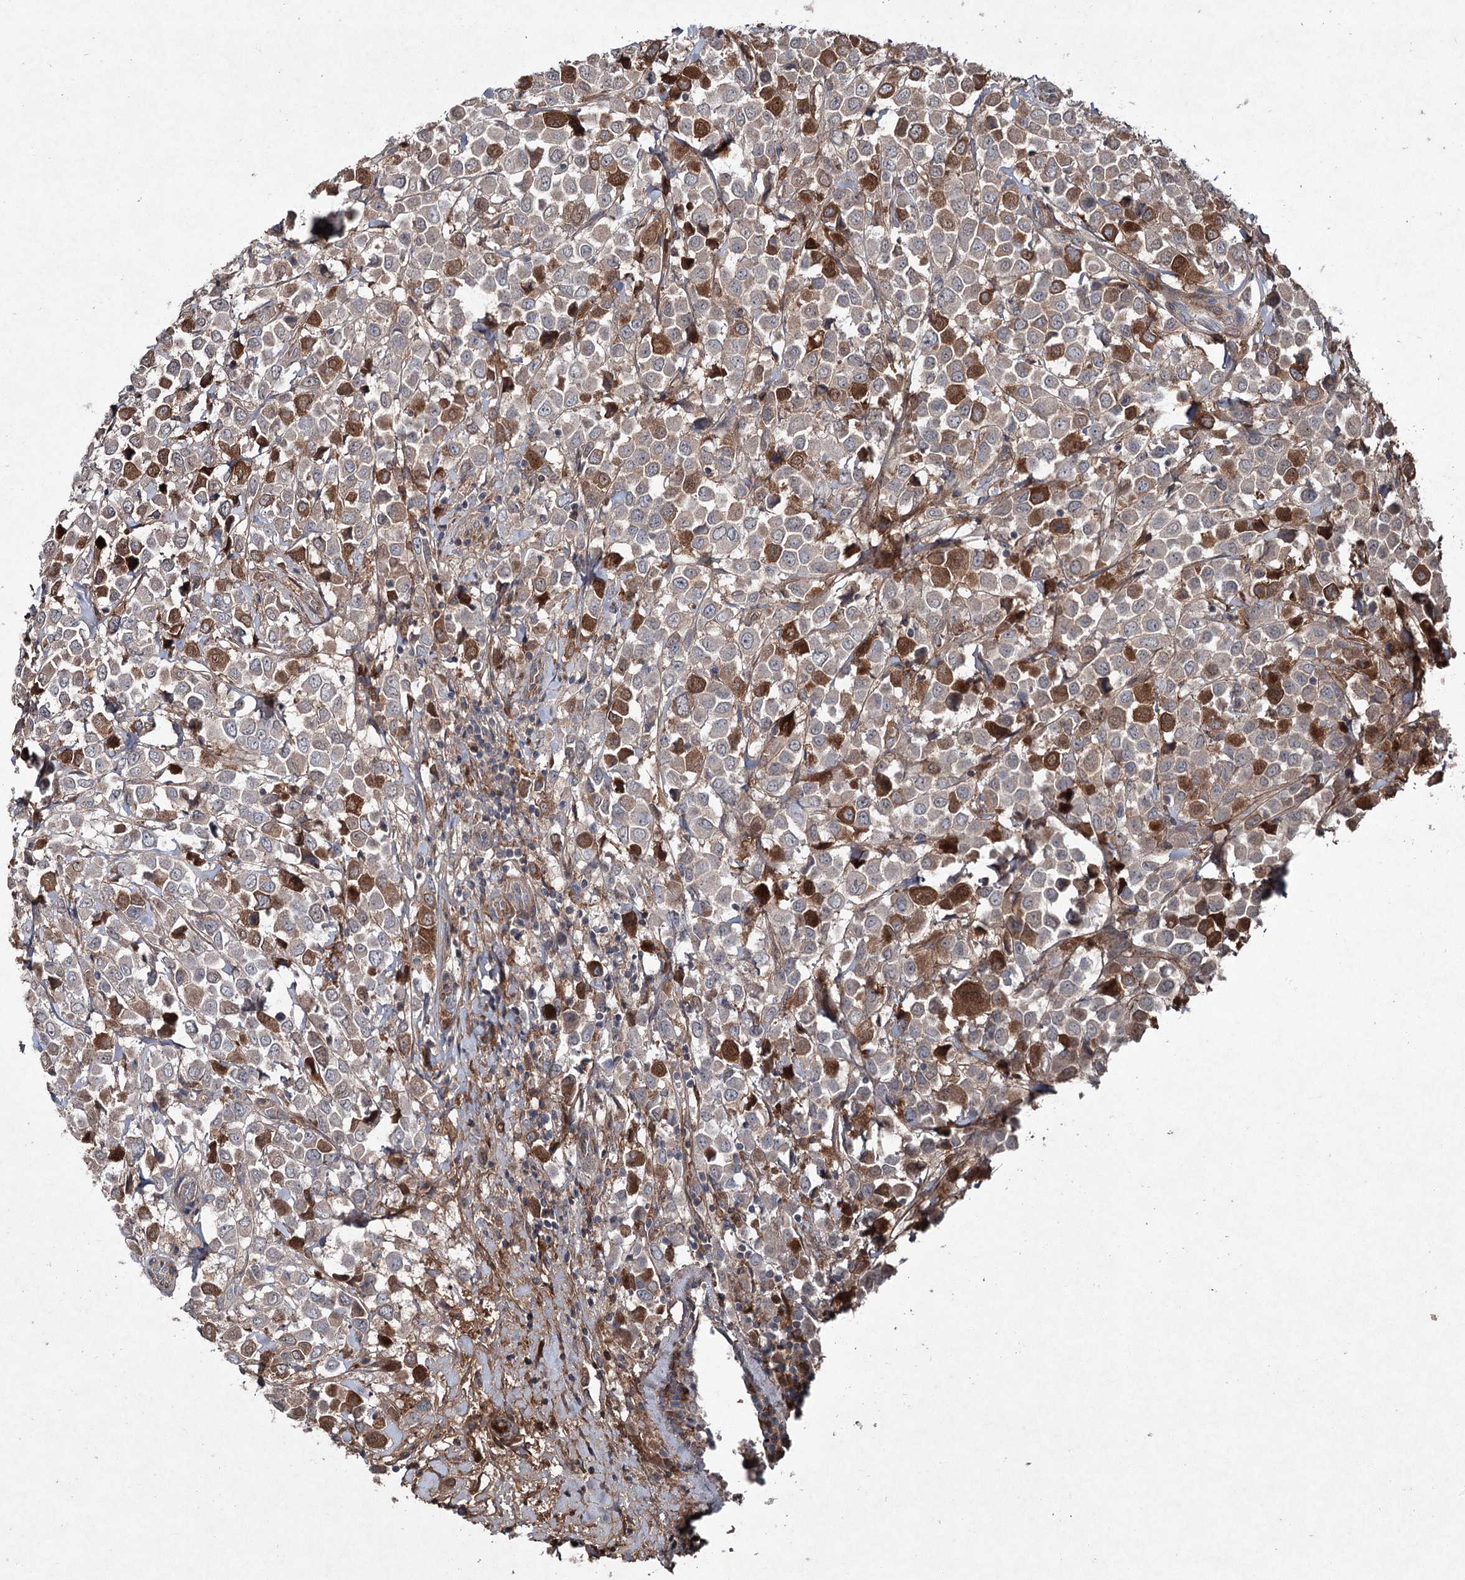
{"staining": {"intensity": "moderate", "quantity": "25%-75%", "location": "cytoplasmic/membranous"}, "tissue": "breast cancer", "cell_type": "Tumor cells", "image_type": "cancer", "snomed": [{"axis": "morphology", "description": "Duct carcinoma"}, {"axis": "topography", "description": "Breast"}], "caption": "Tumor cells exhibit moderate cytoplasmic/membranous staining in about 25%-75% of cells in breast cancer (infiltrating ductal carcinoma). (IHC, brightfield microscopy, high magnification).", "gene": "PGLYRP2", "patient": {"sex": "female", "age": 61}}